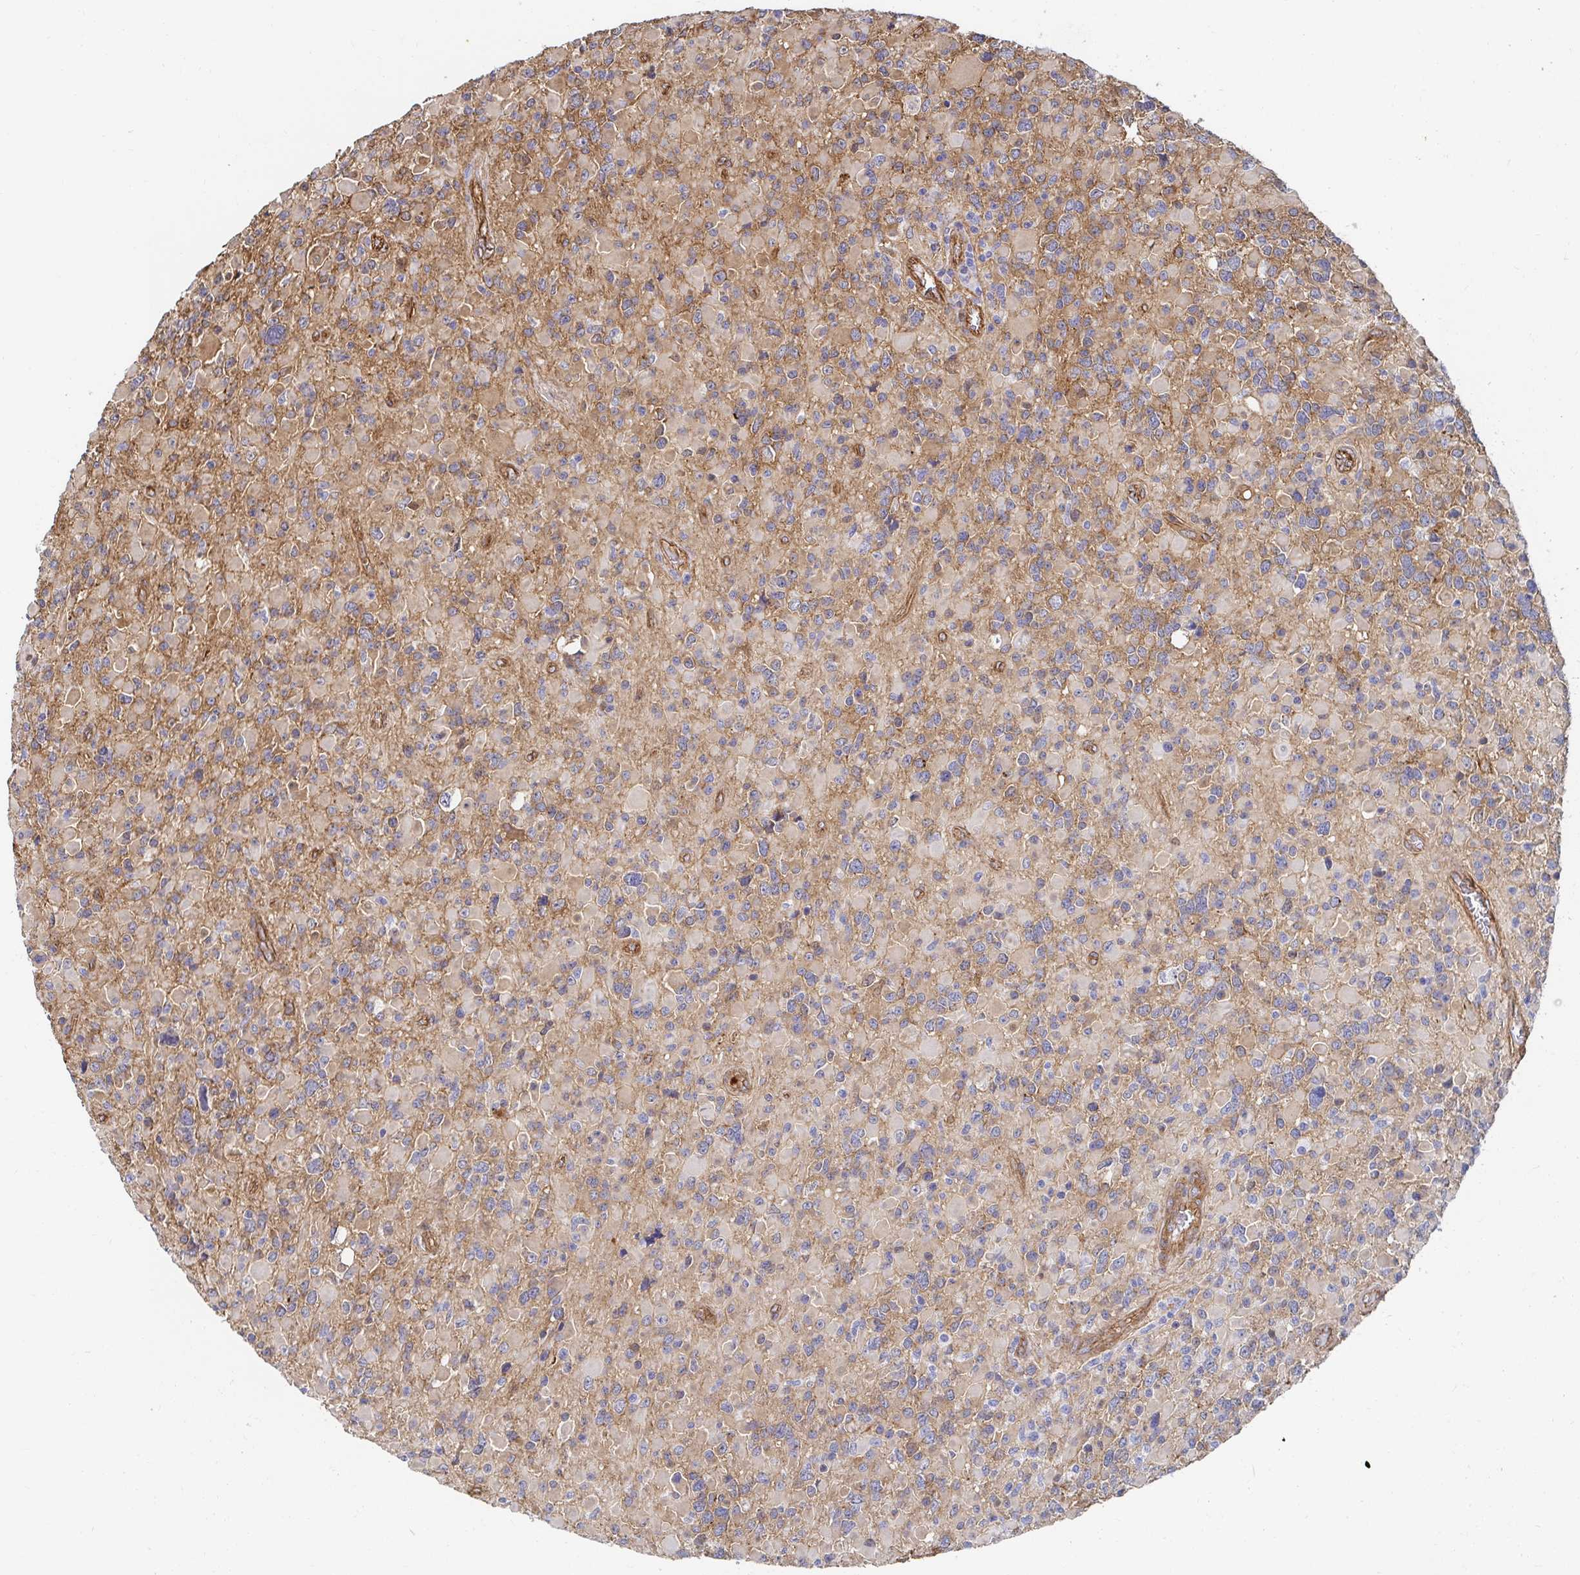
{"staining": {"intensity": "weak", "quantity": ">75%", "location": "cytoplasmic/membranous"}, "tissue": "glioma", "cell_type": "Tumor cells", "image_type": "cancer", "snomed": [{"axis": "morphology", "description": "Glioma, malignant, High grade"}, {"axis": "topography", "description": "Brain"}], "caption": "This is a histology image of IHC staining of malignant high-grade glioma, which shows weak positivity in the cytoplasmic/membranous of tumor cells.", "gene": "CTTN", "patient": {"sex": "female", "age": 40}}